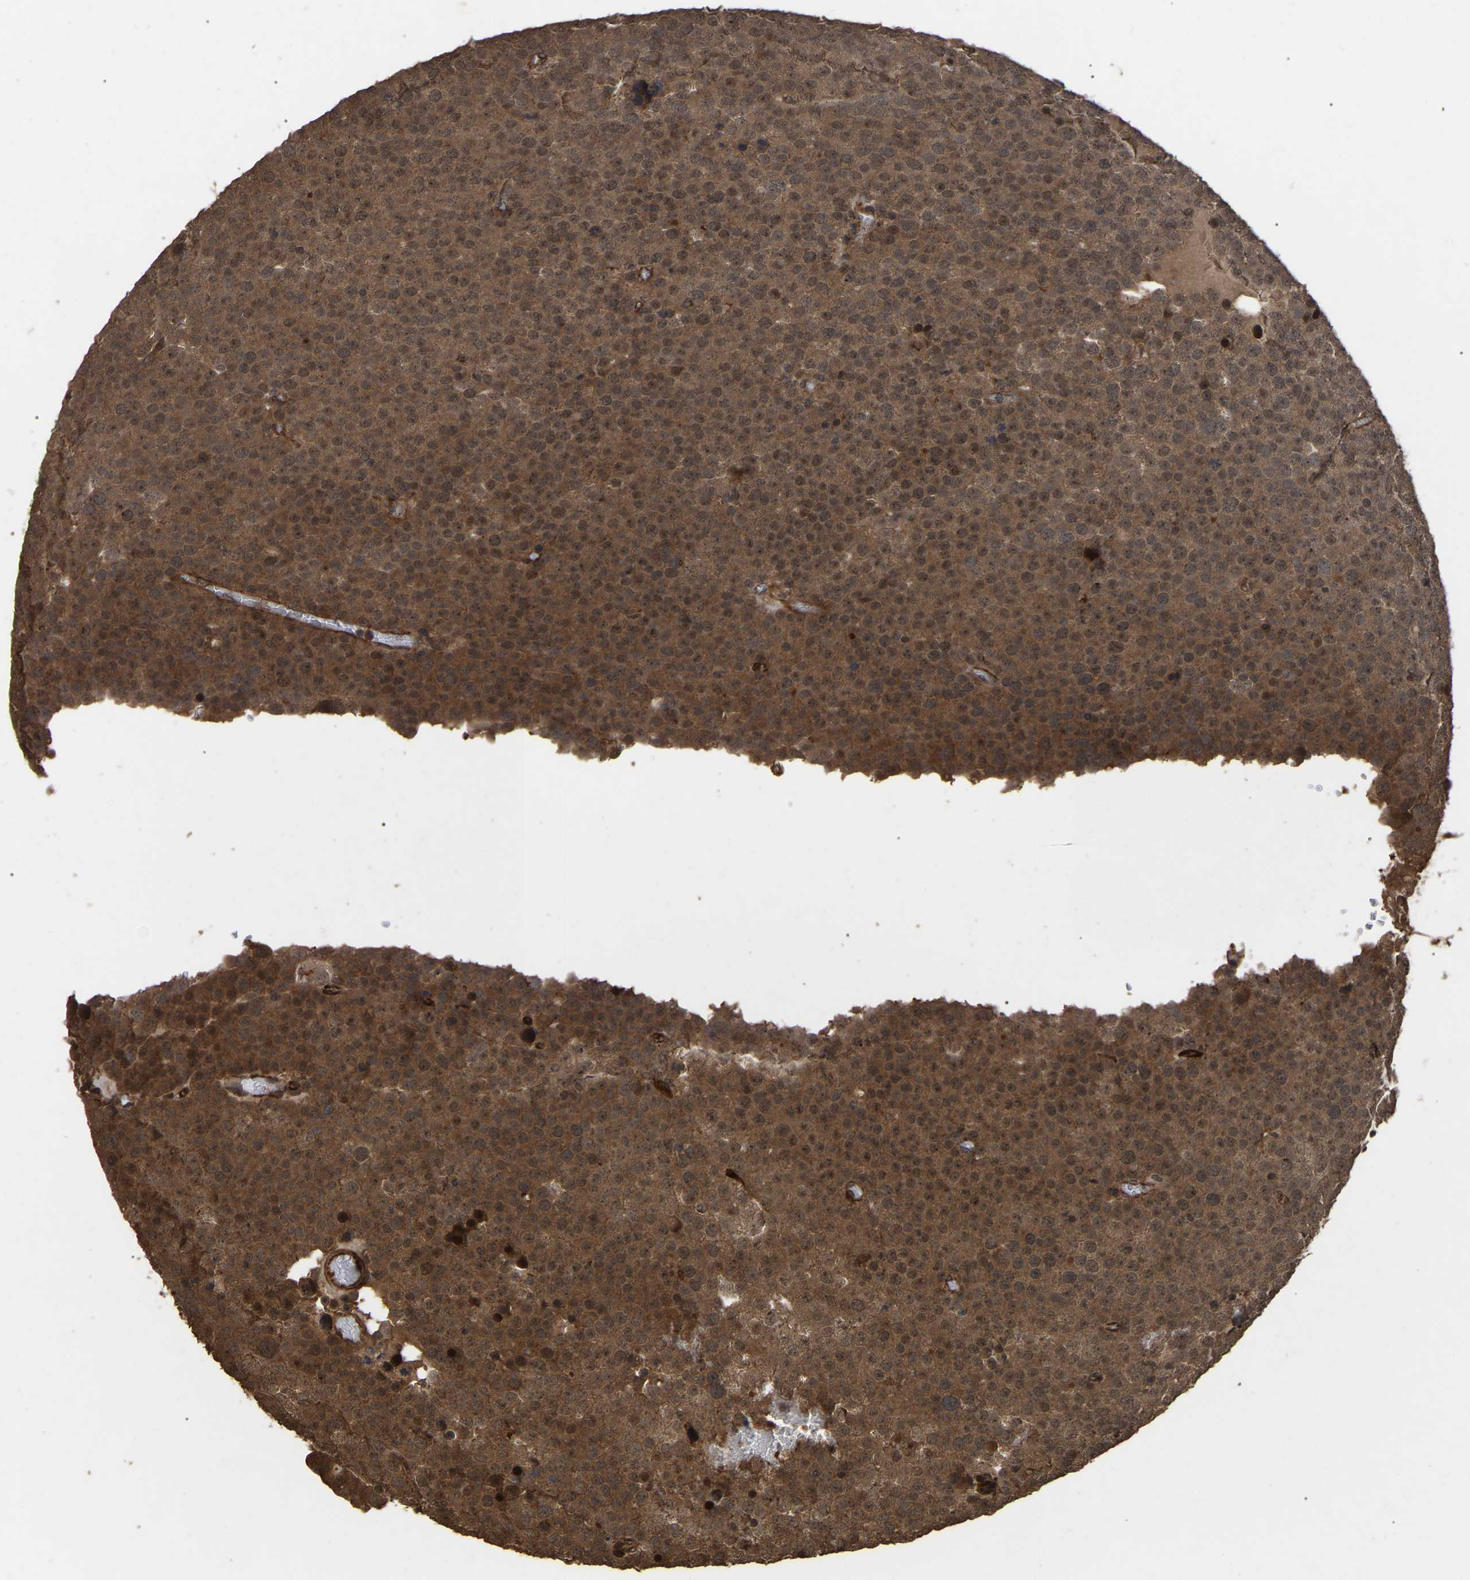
{"staining": {"intensity": "moderate", "quantity": ">75%", "location": "cytoplasmic/membranous"}, "tissue": "testis cancer", "cell_type": "Tumor cells", "image_type": "cancer", "snomed": [{"axis": "morphology", "description": "Normal tissue, NOS"}, {"axis": "morphology", "description": "Seminoma, NOS"}, {"axis": "topography", "description": "Testis"}], "caption": "Testis cancer (seminoma) stained with immunohistochemistry (IHC) reveals moderate cytoplasmic/membranous expression in about >75% of tumor cells. (brown staining indicates protein expression, while blue staining denotes nuclei).", "gene": "FAM161B", "patient": {"sex": "male", "age": 71}}